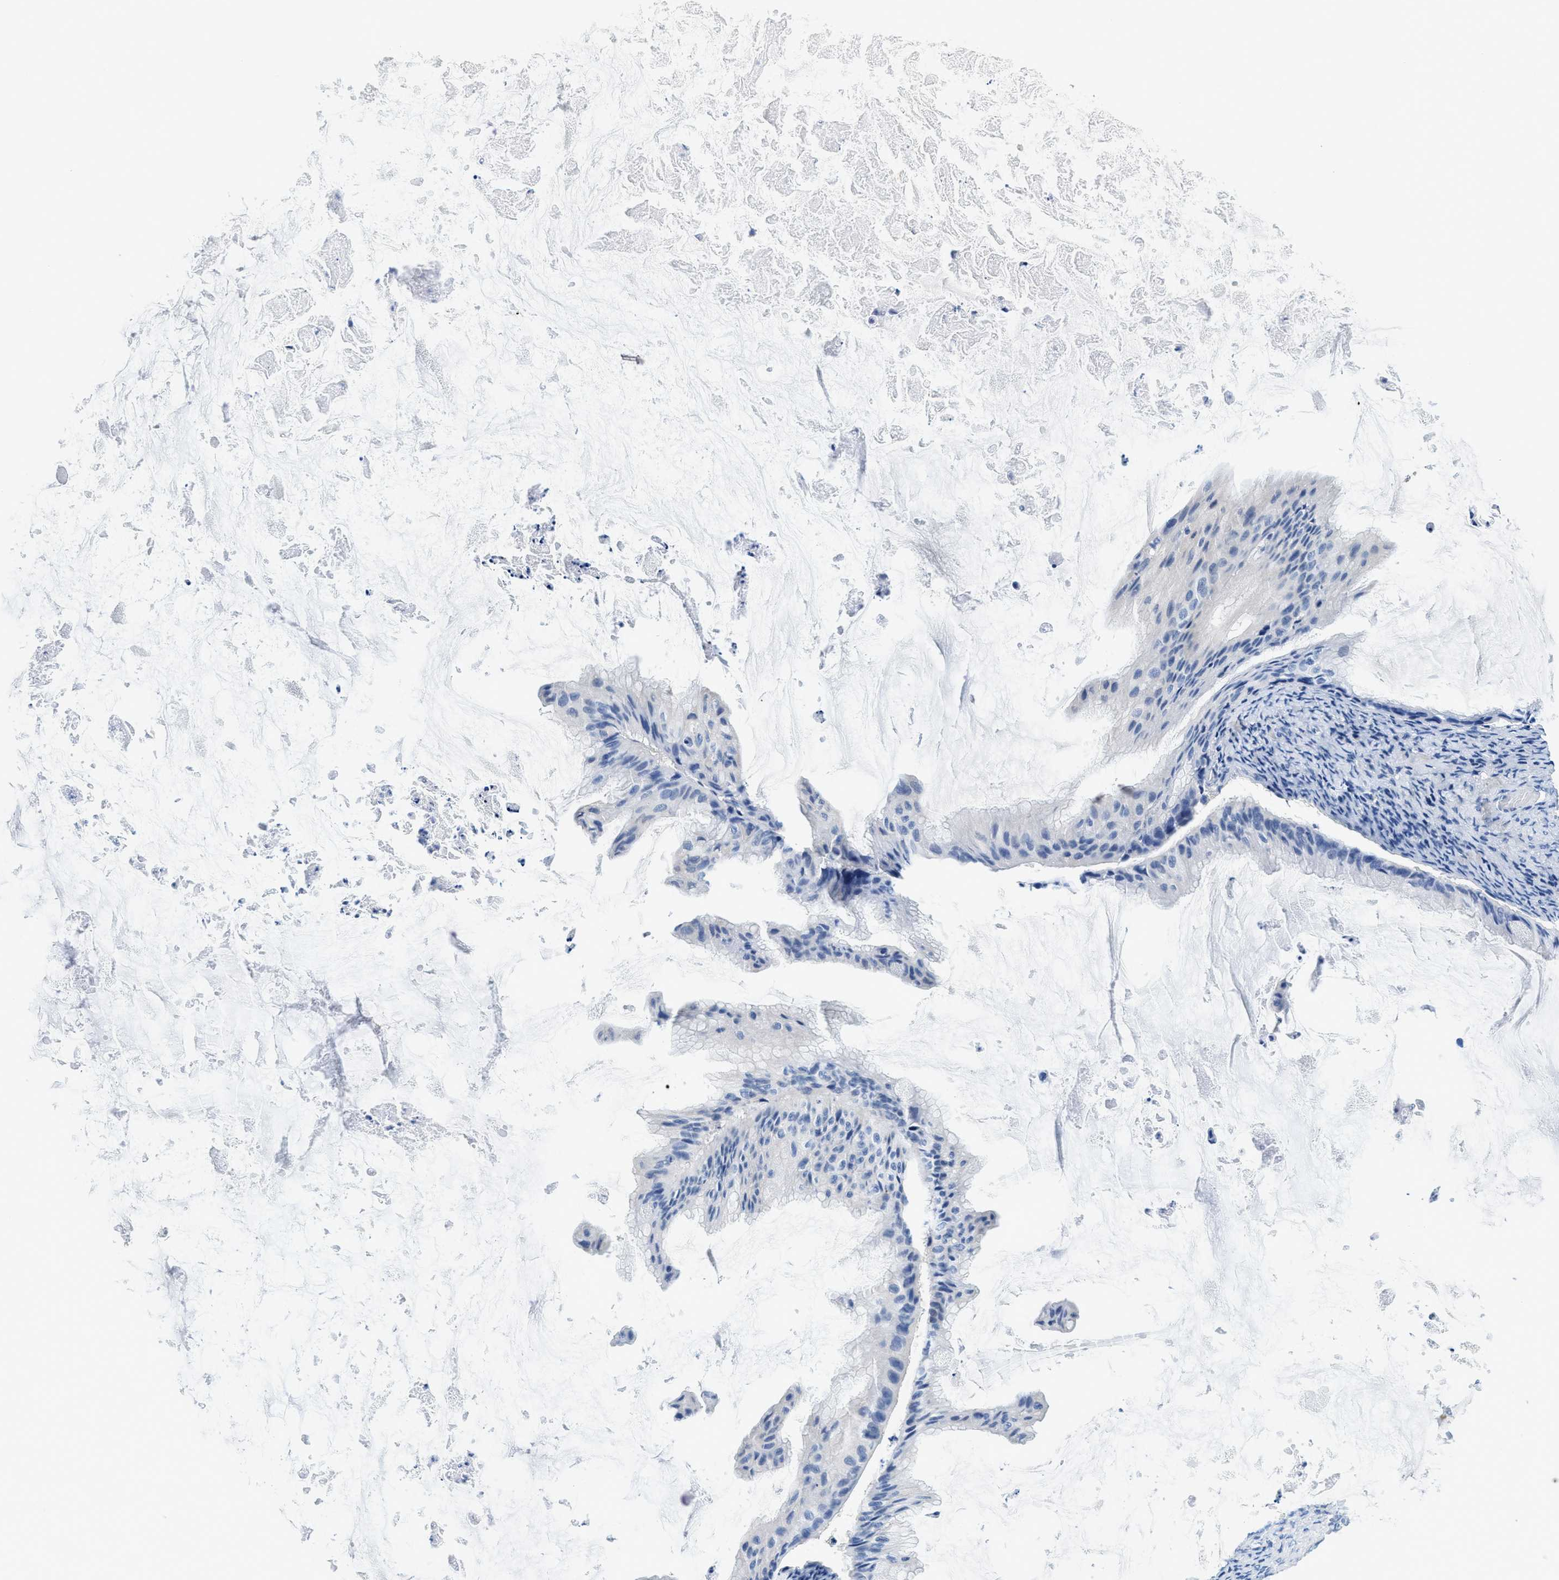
{"staining": {"intensity": "negative", "quantity": "none", "location": "none"}, "tissue": "ovarian cancer", "cell_type": "Tumor cells", "image_type": "cancer", "snomed": [{"axis": "morphology", "description": "Cystadenocarcinoma, mucinous, NOS"}, {"axis": "topography", "description": "Ovary"}], "caption": "The IHC image has no significant positivity in tumor cells of mucinous cystadenocarcinoma (ovarian) tissue.", "gene": "GSTM3", "patient": {"sex": "female", "age": 61}}